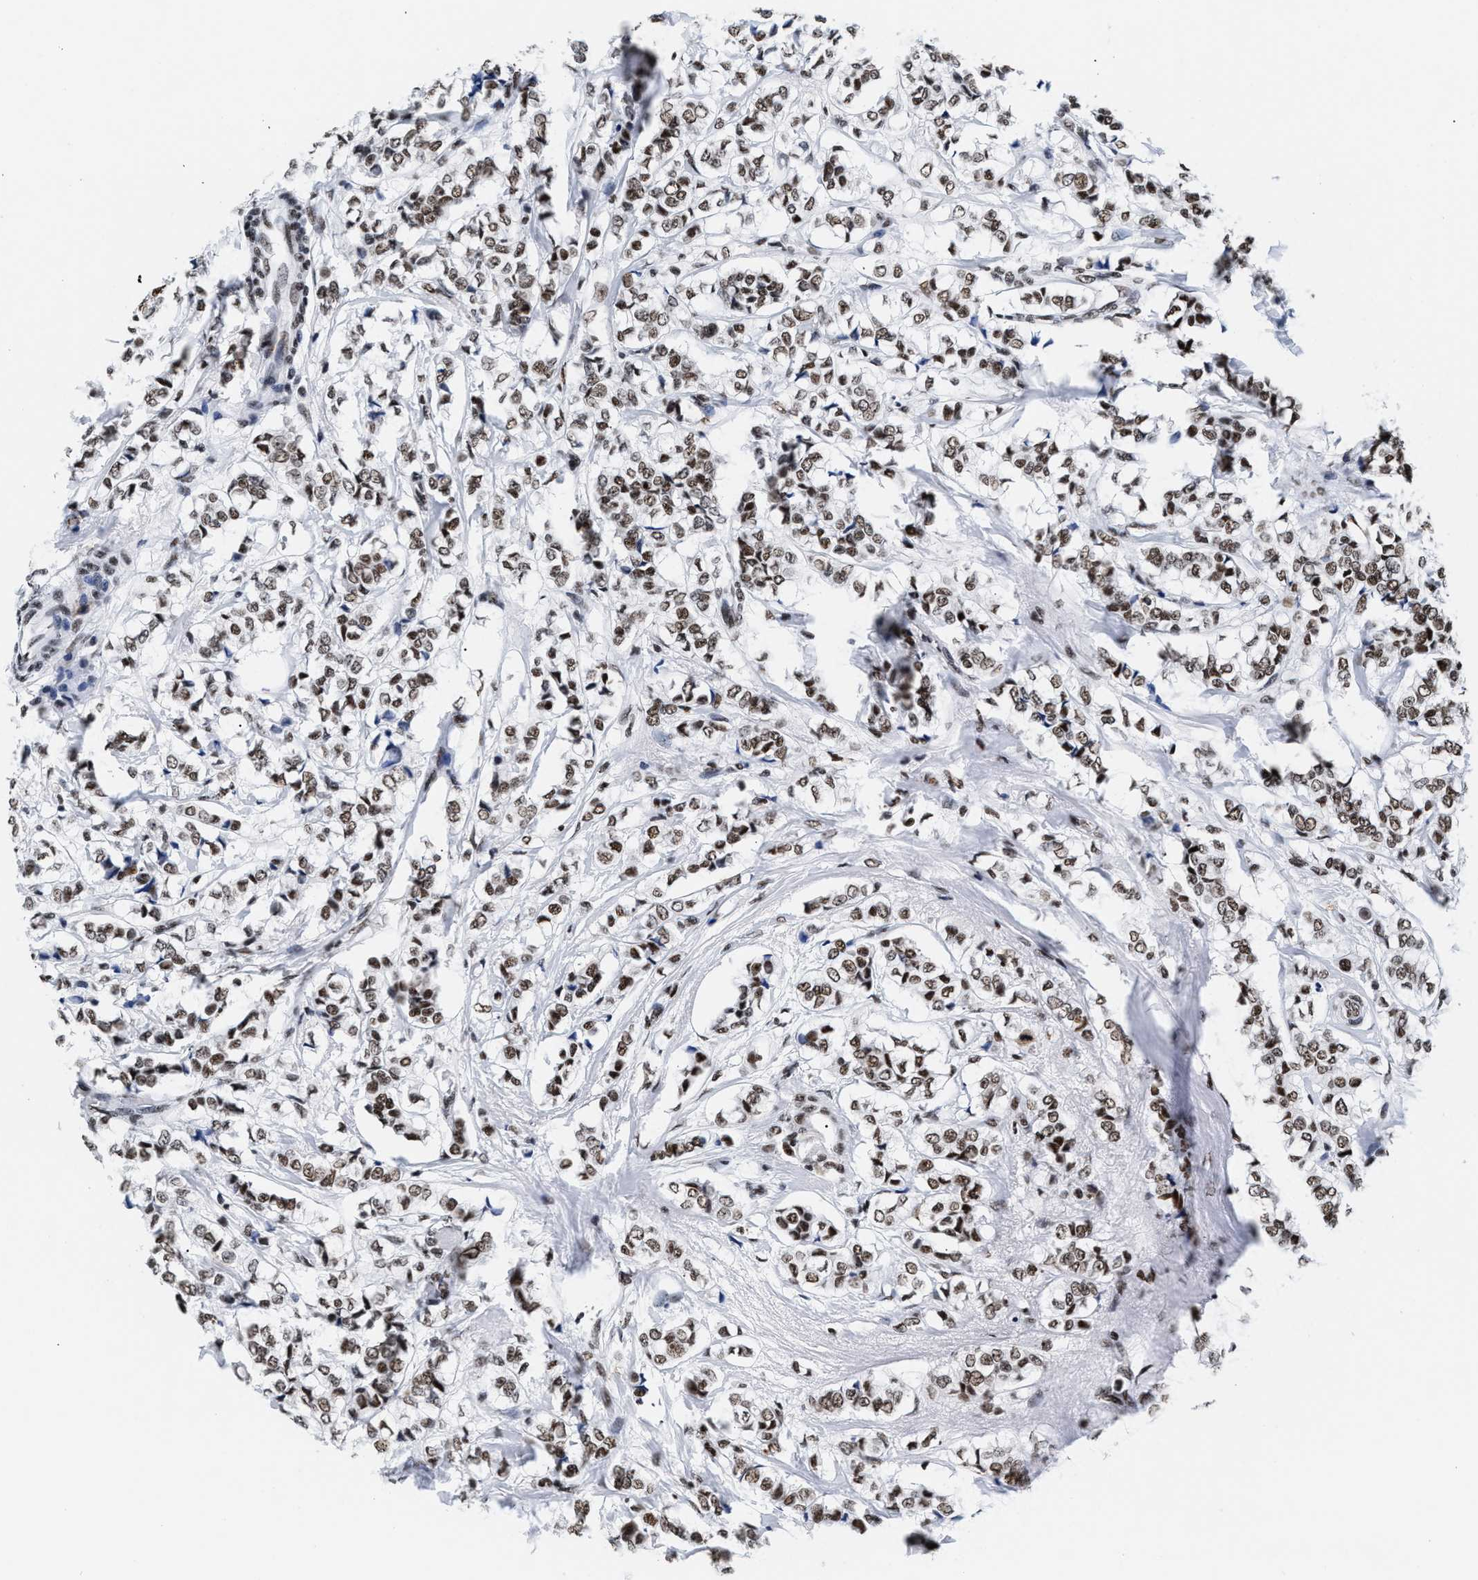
{"staining": {"intensity": "moderate", "quantity": ">75%", "location": "nuclear"}, "tissue": "breast cancer", "cell_type": "Tumor cells", "image_type": "cancer", "snomed": [{"axis": "morphology", "description": "Lobular carcinoma"}, {"axis": "topography", "description": "Breast"}], "caption": "Protein analysis of breast cancer tissue exhibits moderate nuclear staining in approximately >75% of tumor cells.", "gene": "RAD21", "patient": {"sex": "female", "age": 60}}